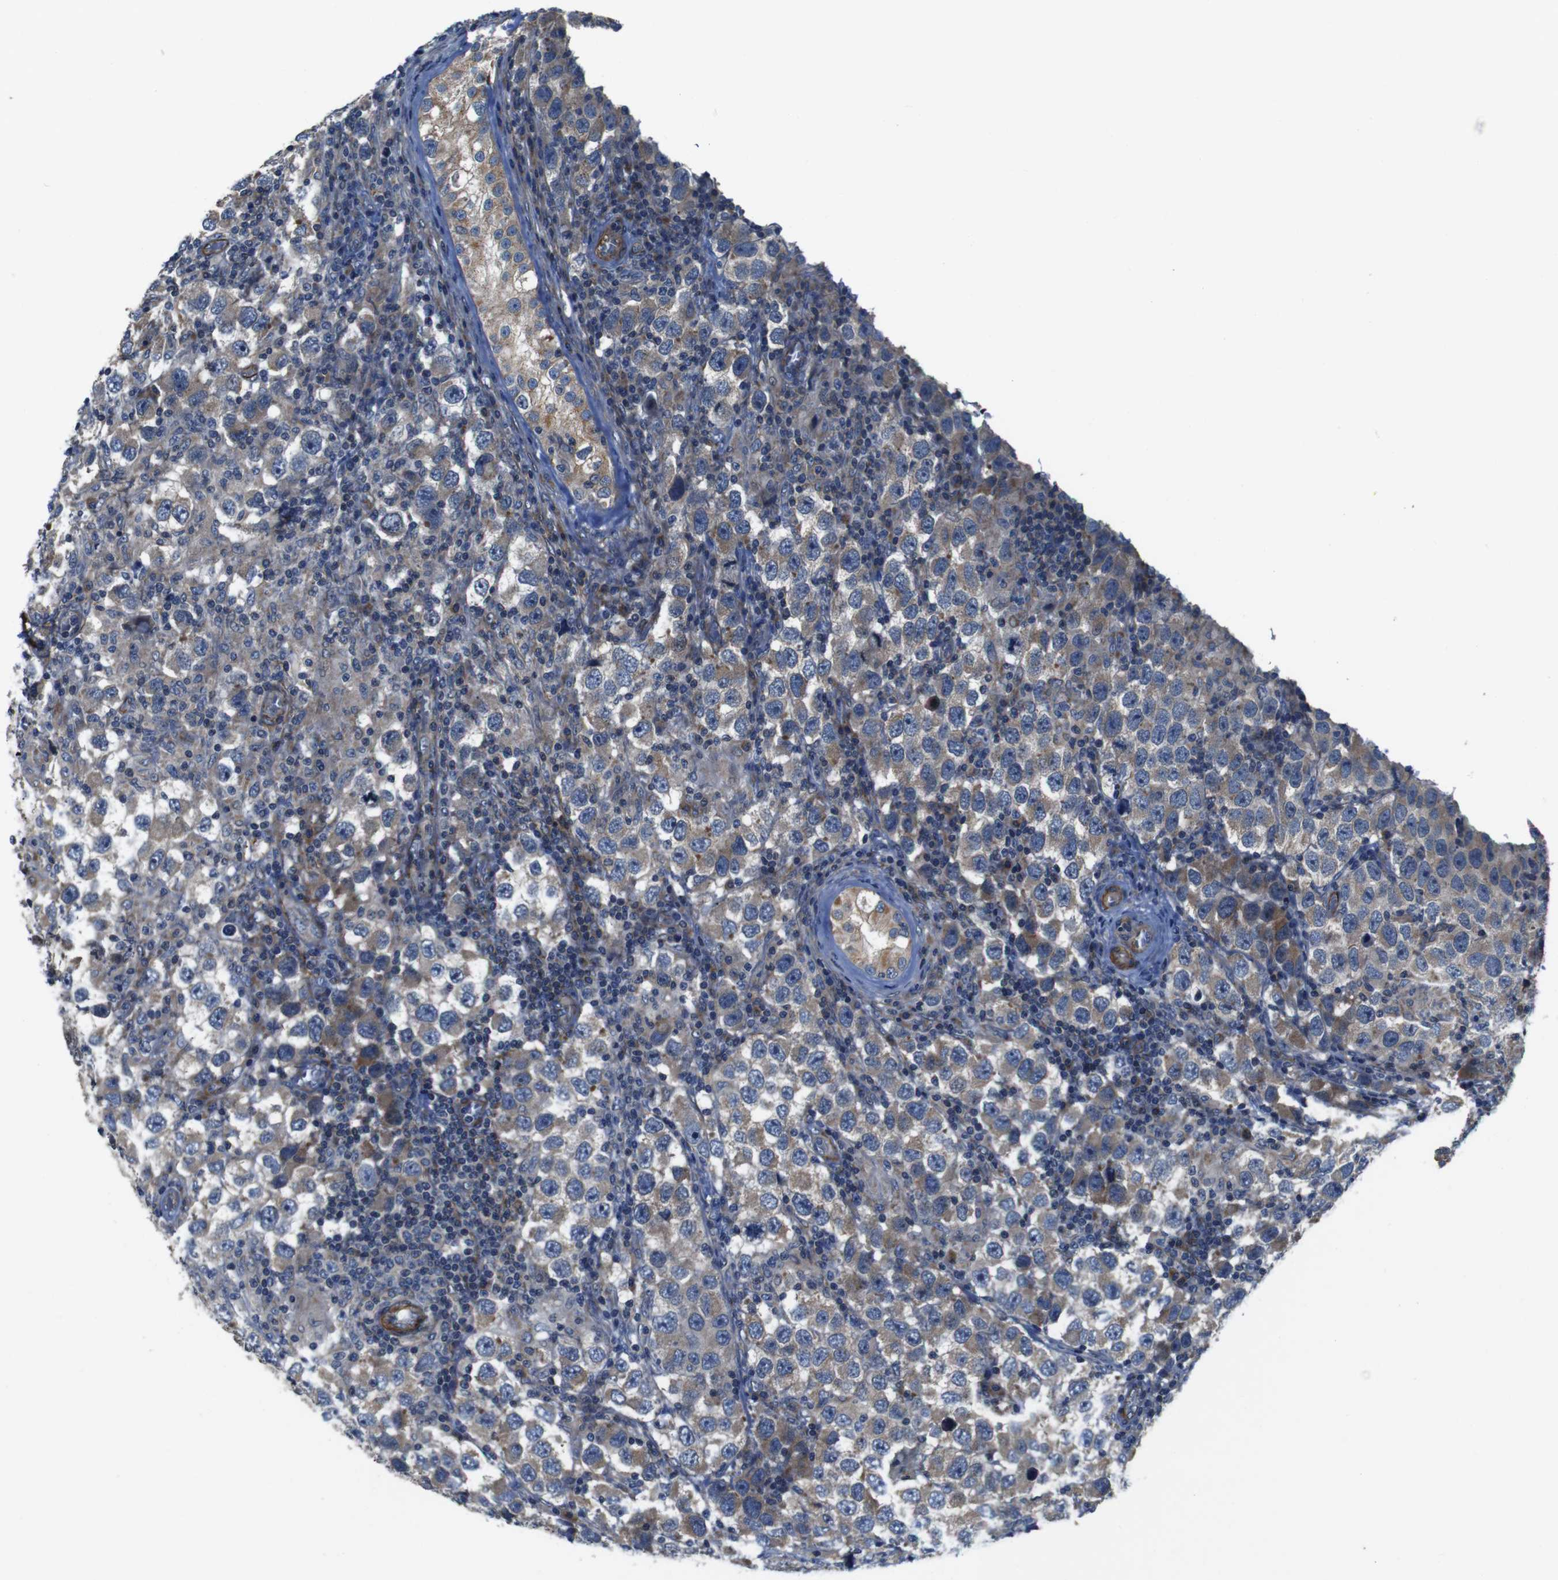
{"staining": {"intensity": "weak", "quantity": ">75%", "location": "cytoplasmic/membranous"}, "tissue": "testis cancer", "cell_type": "Tumor cells", "image_type": "cancer", "snomed": [{"axis": "morphology", "description": "Carcinoma, Embryonal, NOS"}, {"axis": "topography", "description": "Testis"}], "caption": "DAB immunohistochemical staining of human testis embryonal carcinoma shows weak cytoplasmic/membranous protein staining in approximately >75% of tumor cells.", "gene": "GGT7", "patient": {"sex": "male", "age": 21}}